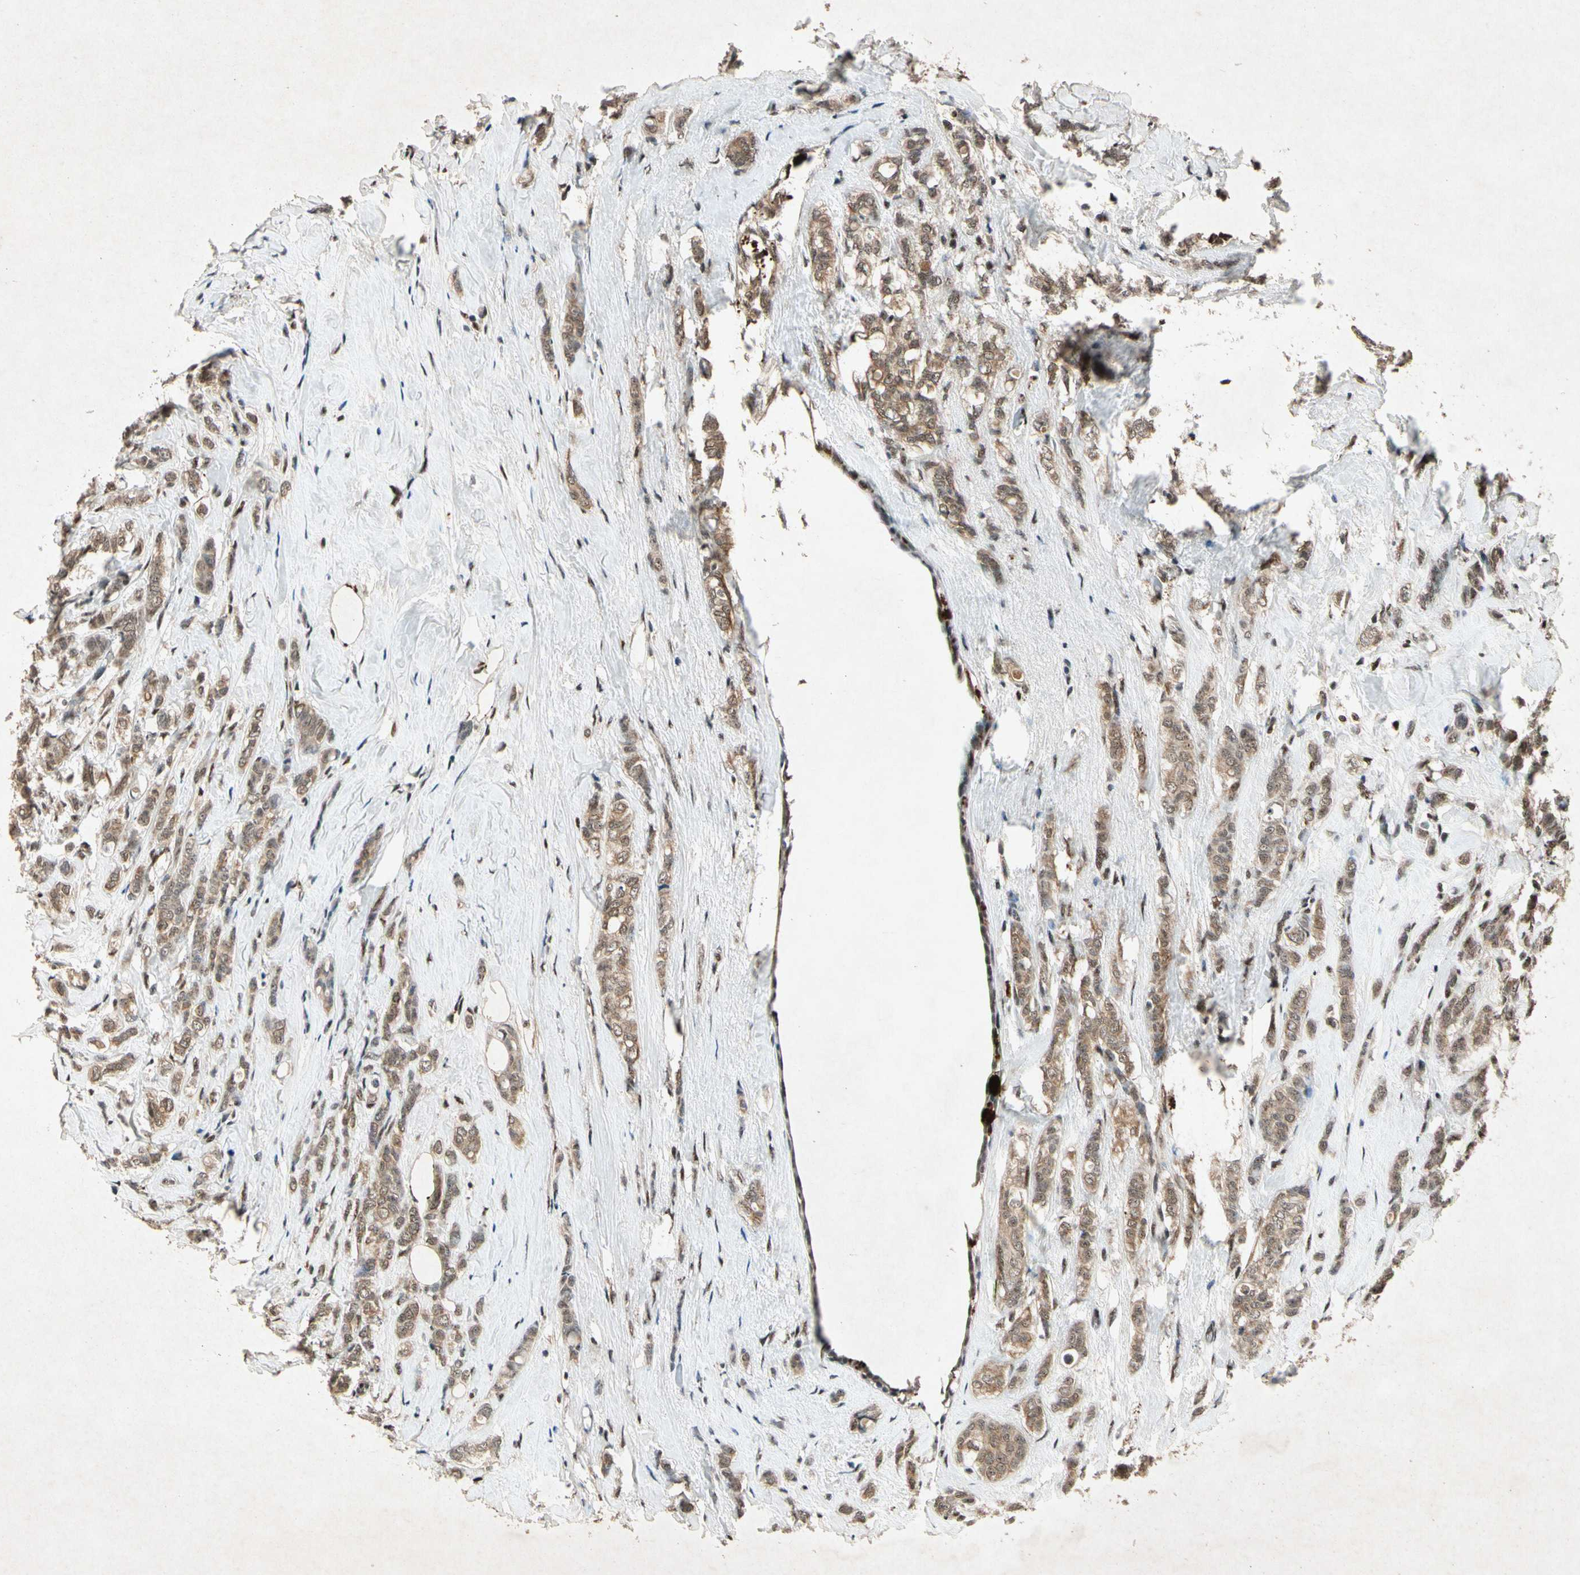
{"staining": {"intensity": "moderate", "quantity": "25%-75%", "location": "cytoplasmic/membranous,nuclear"}, "tissue": "breast cancer", "cell_type": "Tumor cells", "image_type": "cancer", "snomed": [{"axis": "morphology", "description": "Lobular carcinoma"}, {"axis": "topography", "description": "Breast"}], "caption": "The immunohistochemical stain shows moderate cytoplasmic/membranous and nuclear expression in tumor cells of lobular carcinoma (breast) tissue.", "gene": "PML", "patient": {"sex": "female", "age": 60}}